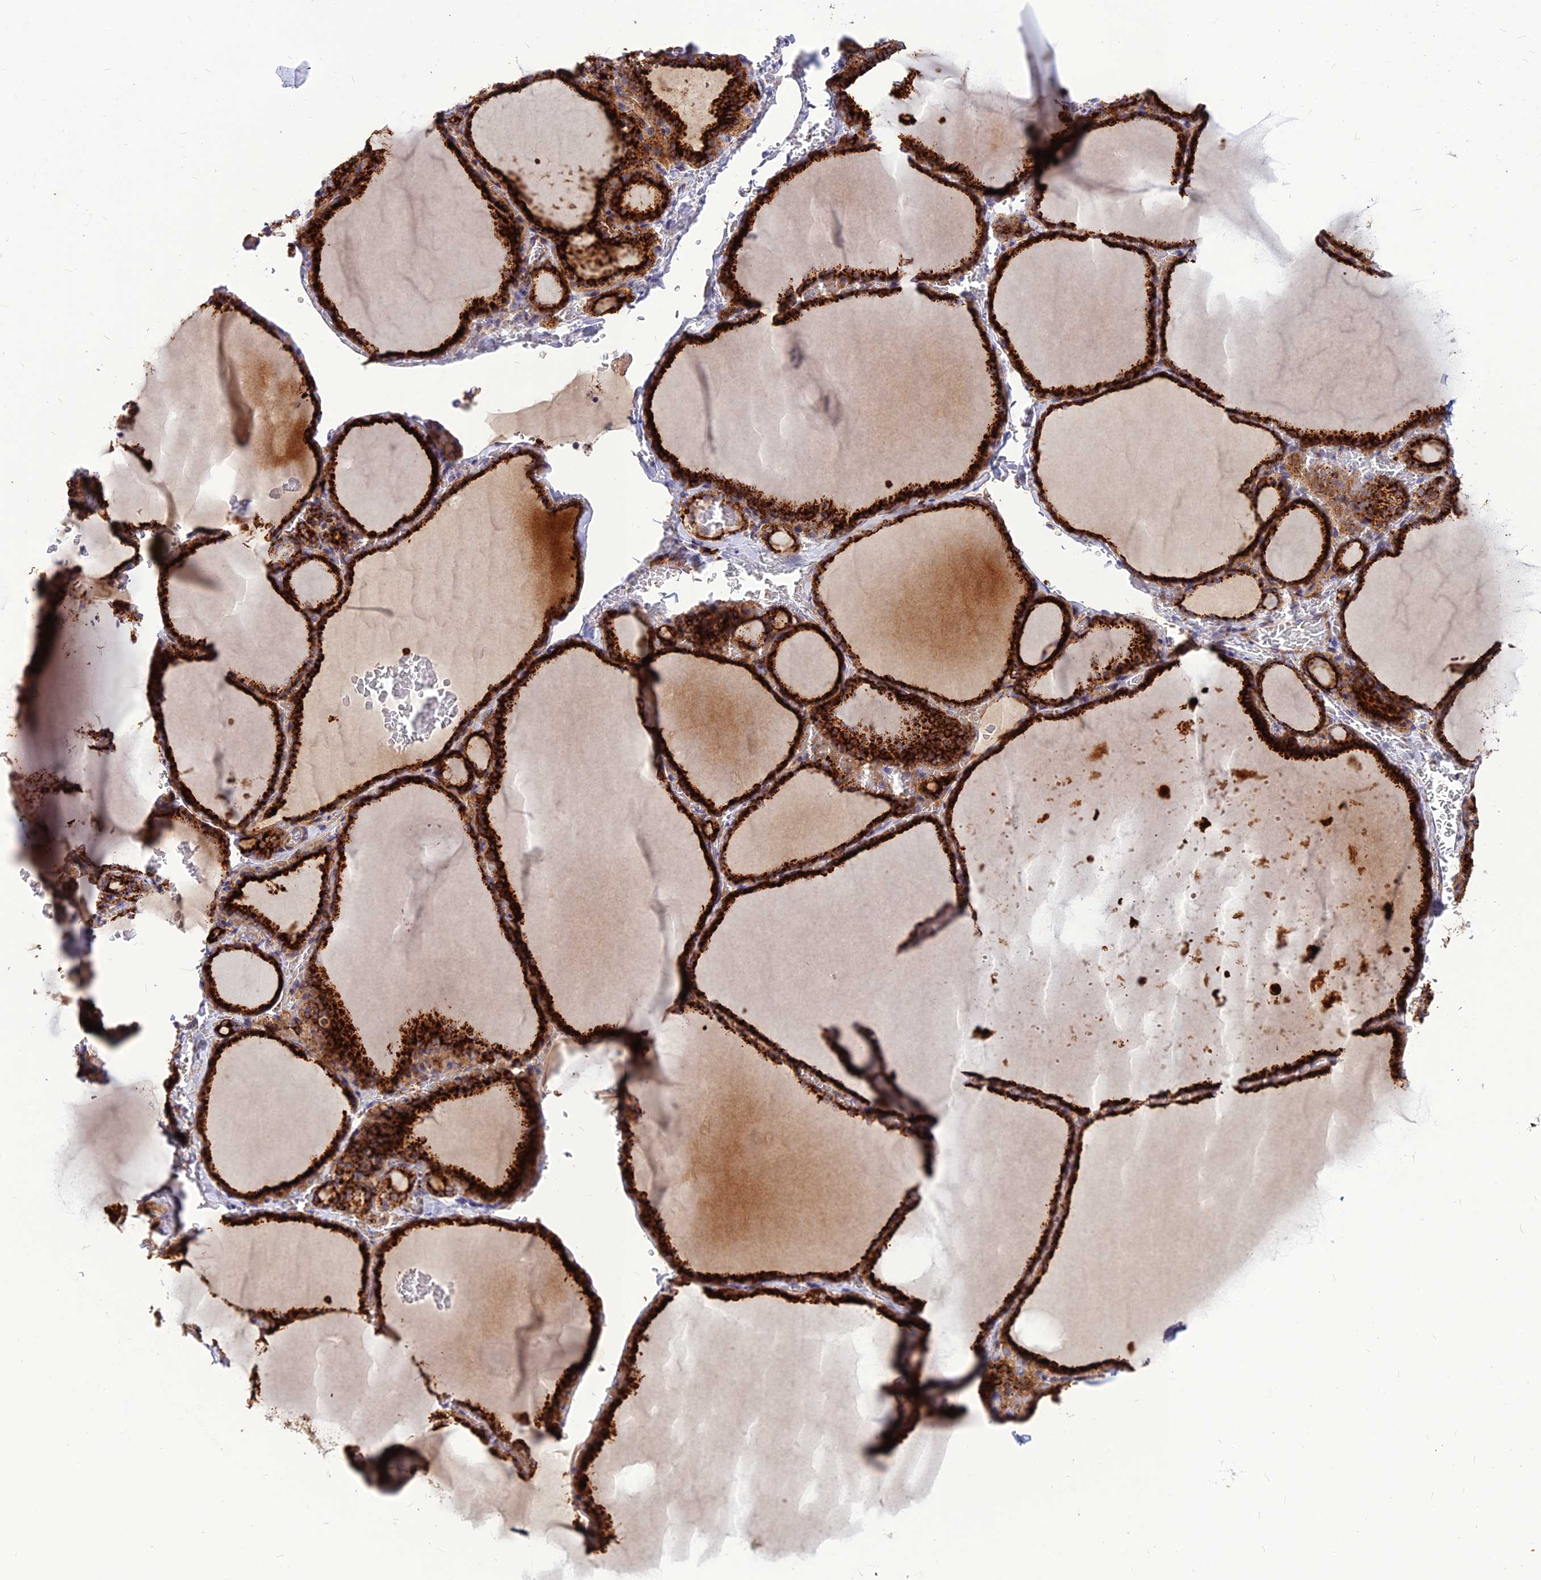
{"staining": {"intensity": "strong", "quantity": ">75%", "location": "cytoplasmic/membranous"}, "tissue": "thyroid gland", "cell_type": "Glandular cells", "image_type": "normal", "snomed": [{"axis": "morphology", "description": "Normal tissue, NOS"}, {"axis": "topography", "description": "Thyroid gland"}], "caption": "An image showing strong cytoplasmic/membranous positivity in approximately >75% of glandular cells in benign thyroid gland, as visualized by brown immunohistochemical staining.", "gene": "RIMOC1", "patient": {"sex": "female", "age": 39}}